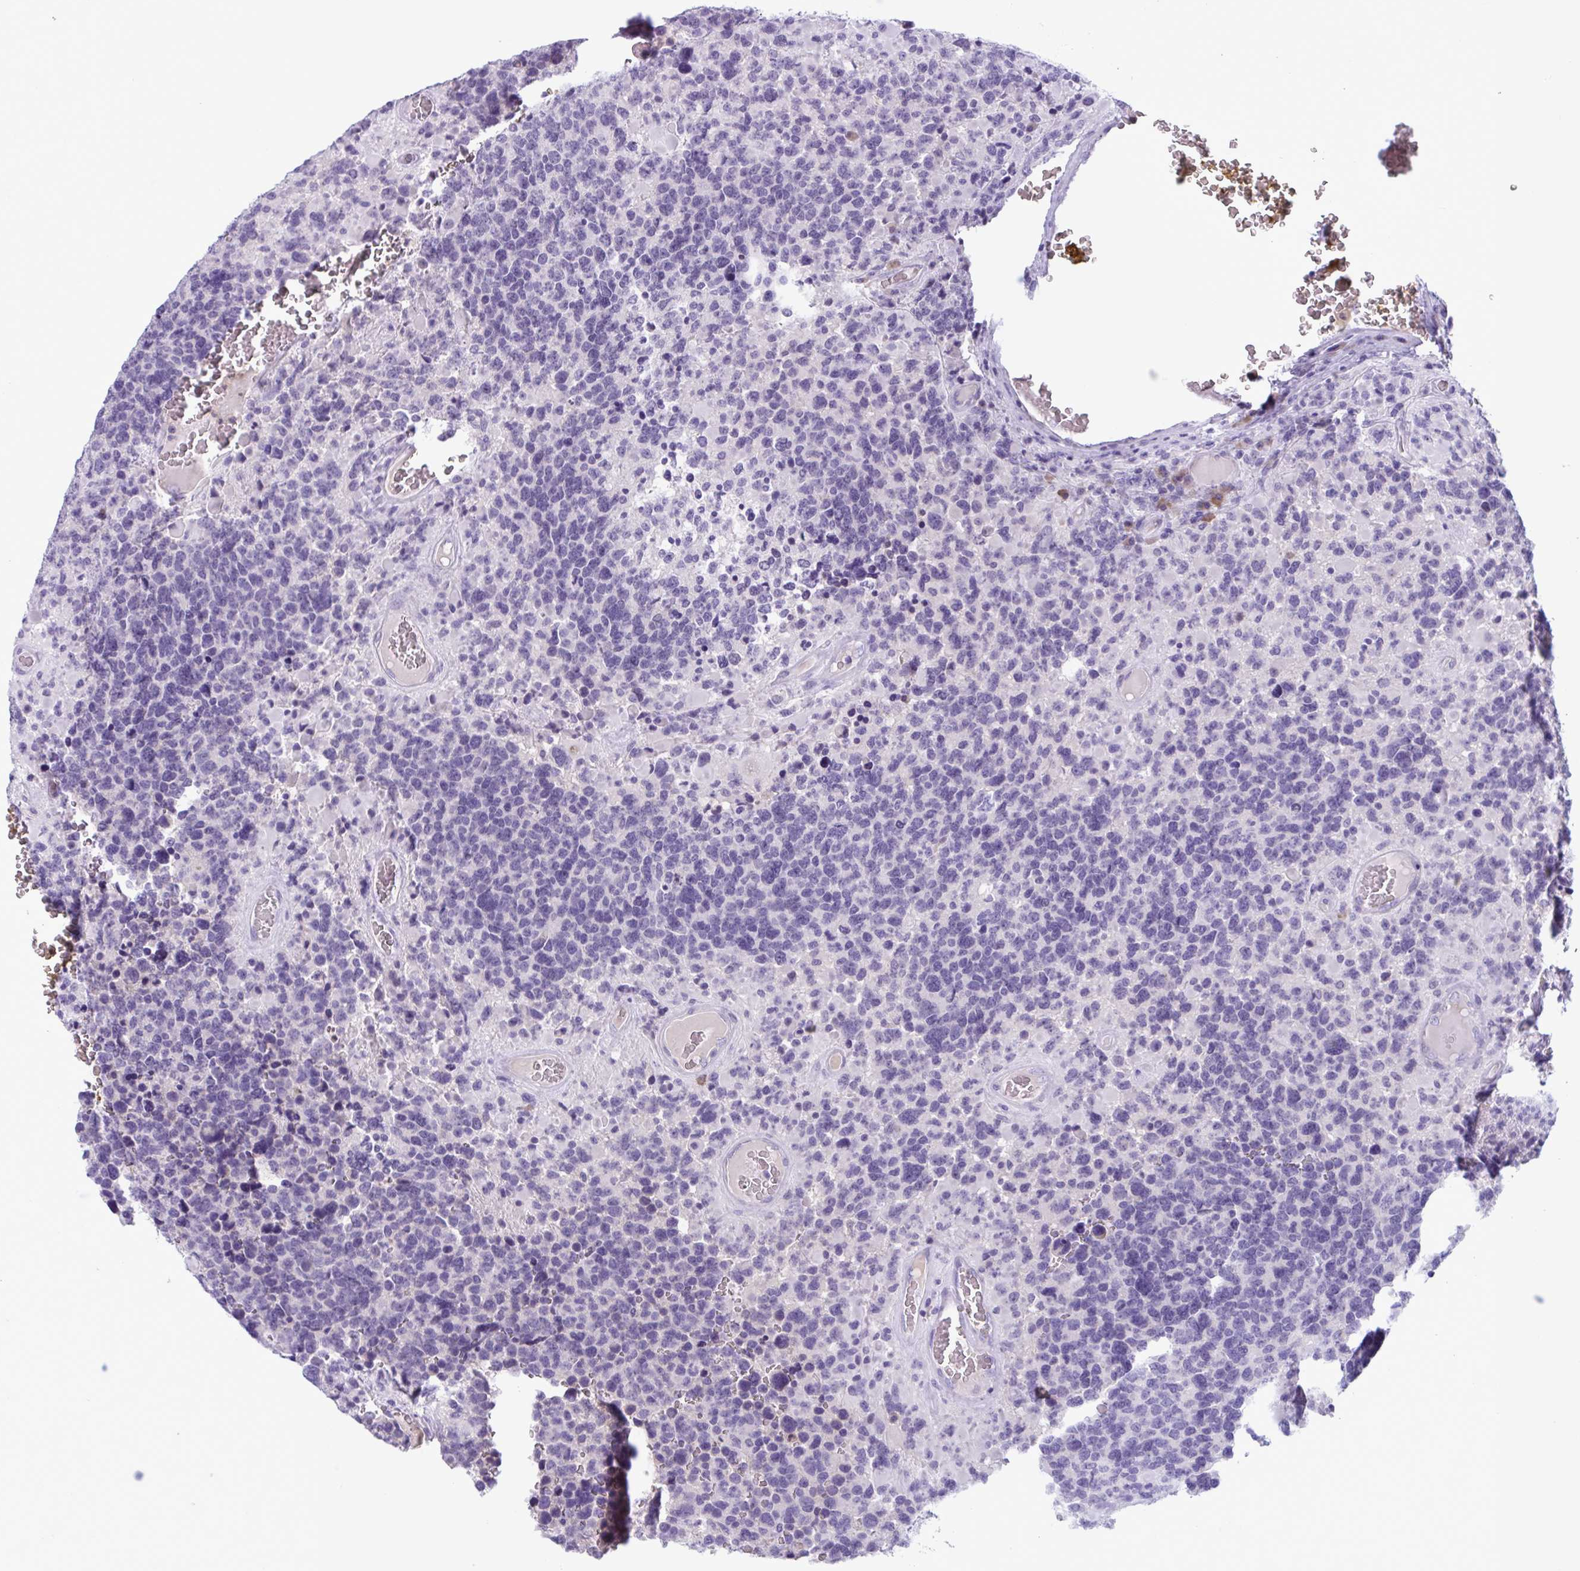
{"staining": {"intensity": "negative", "quantity": "none", "location": "none"}, "tissue": "glioma", "cell_type": "Tumor cells", "image_type": "cancer", "snomed": [{"axis": "morphology", "description": "Glioma, malignant, High grade"}, {"axis": "topography", "description": "Brain"}], "caption": "Glioma stained for a protein using IHC shows no staining tumor cells.", "gene": "WNT9B", "patient": {"sex": "female", "age": 40}}